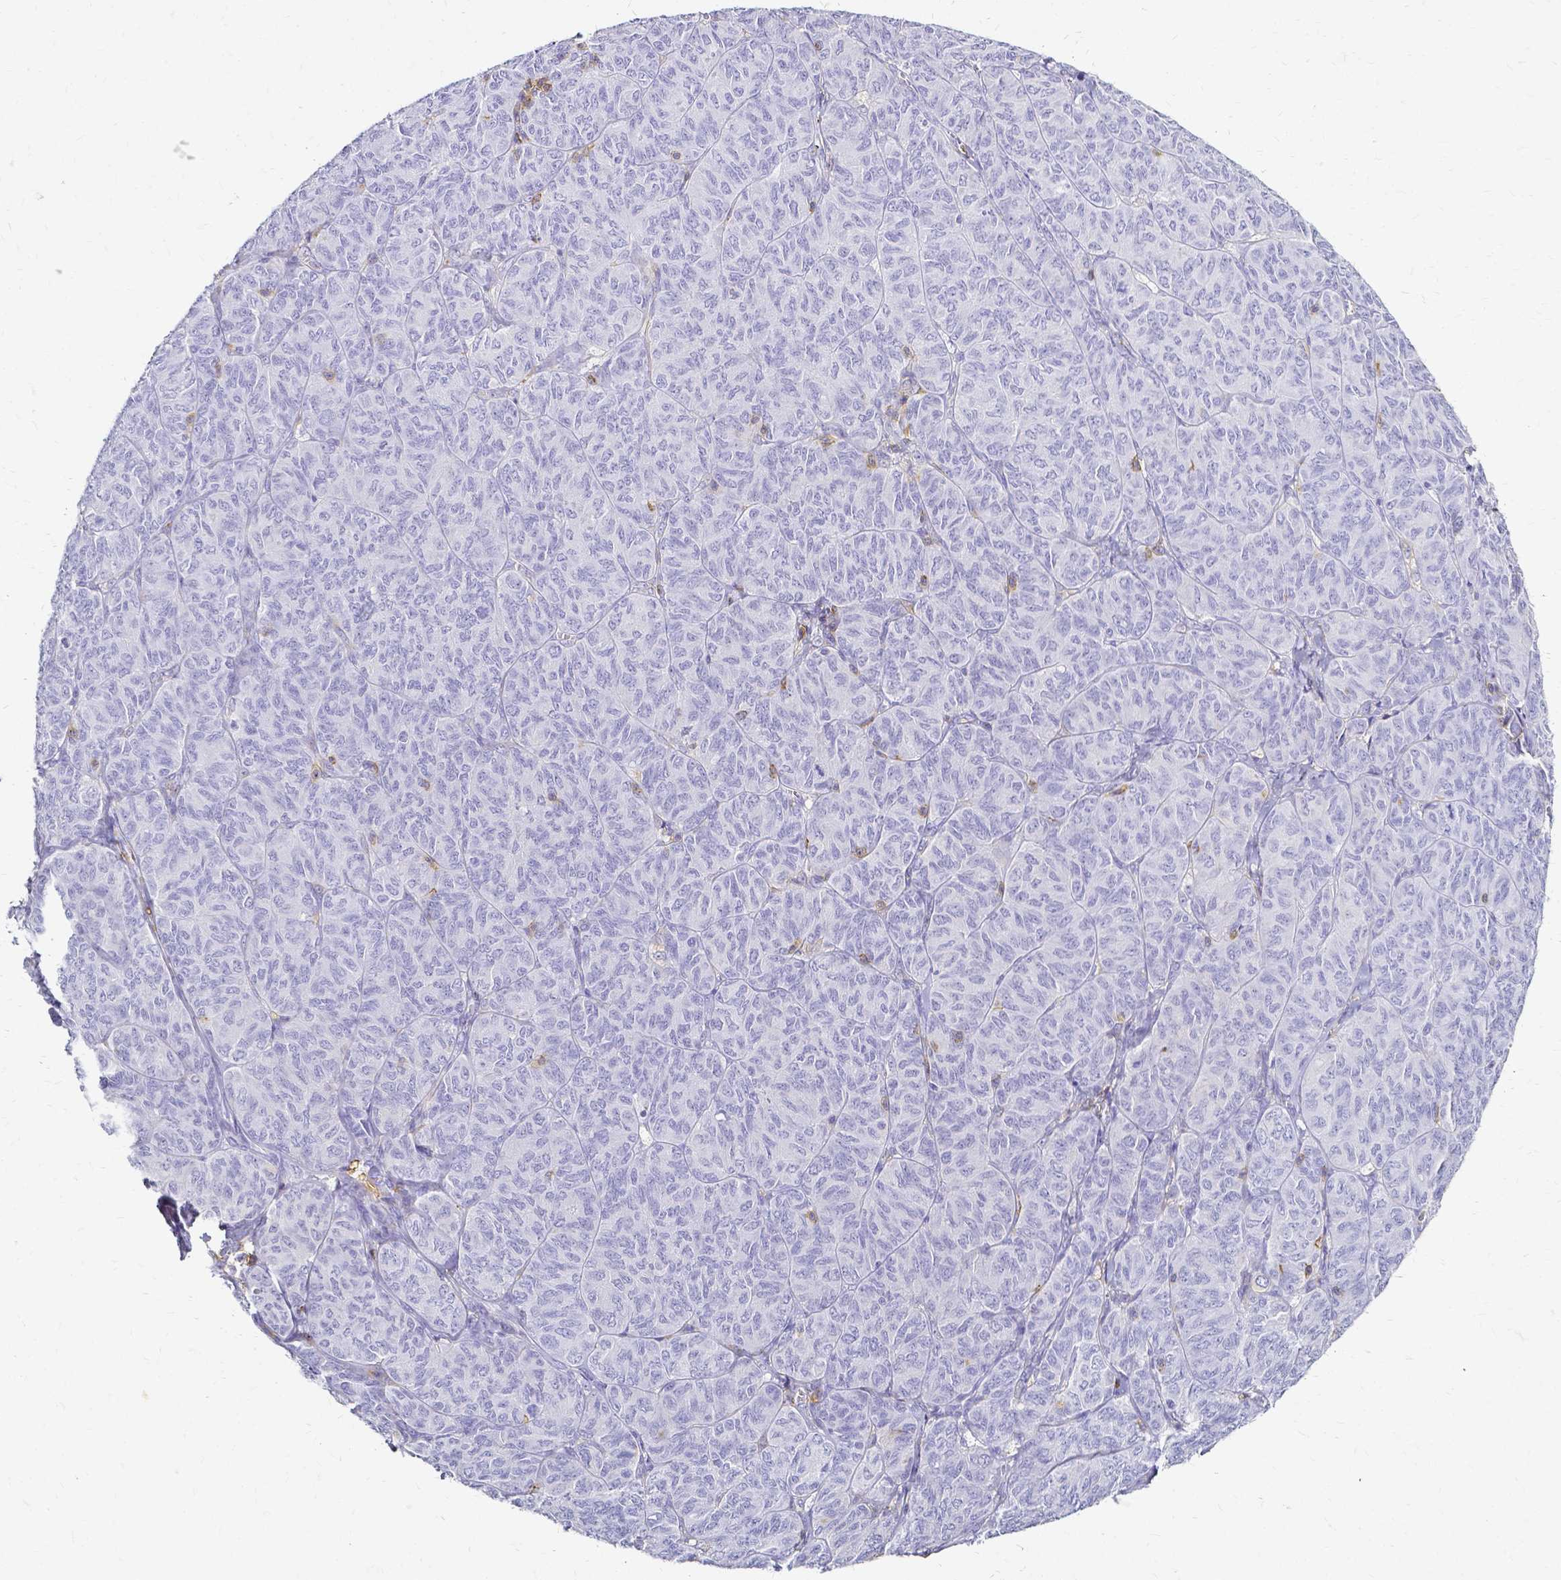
{"staining": {"intensity": "moderate", "quantity": "<25%", "location": "cytoplasmic/membranous"}, "tissue": "ovarian cancer", "cell_type": "Tumor cells", "image_type": "cancer", "snomed": [{"axis": "morphology", "description": "Carcinoma, endometroid"}, {"axis": "topography", "description": "Ovary"}], "caption": "This image exhibits endometroid carcinoma (ovarian) stained with IHC to label a protein in brown. The cytoplasmic/membranous of tumor cells show moderate positivity for the protein. Nuclei are counter-stained blue.", "gene": "HSPA12A", "patient": {"sex": "female", "age": 80}}